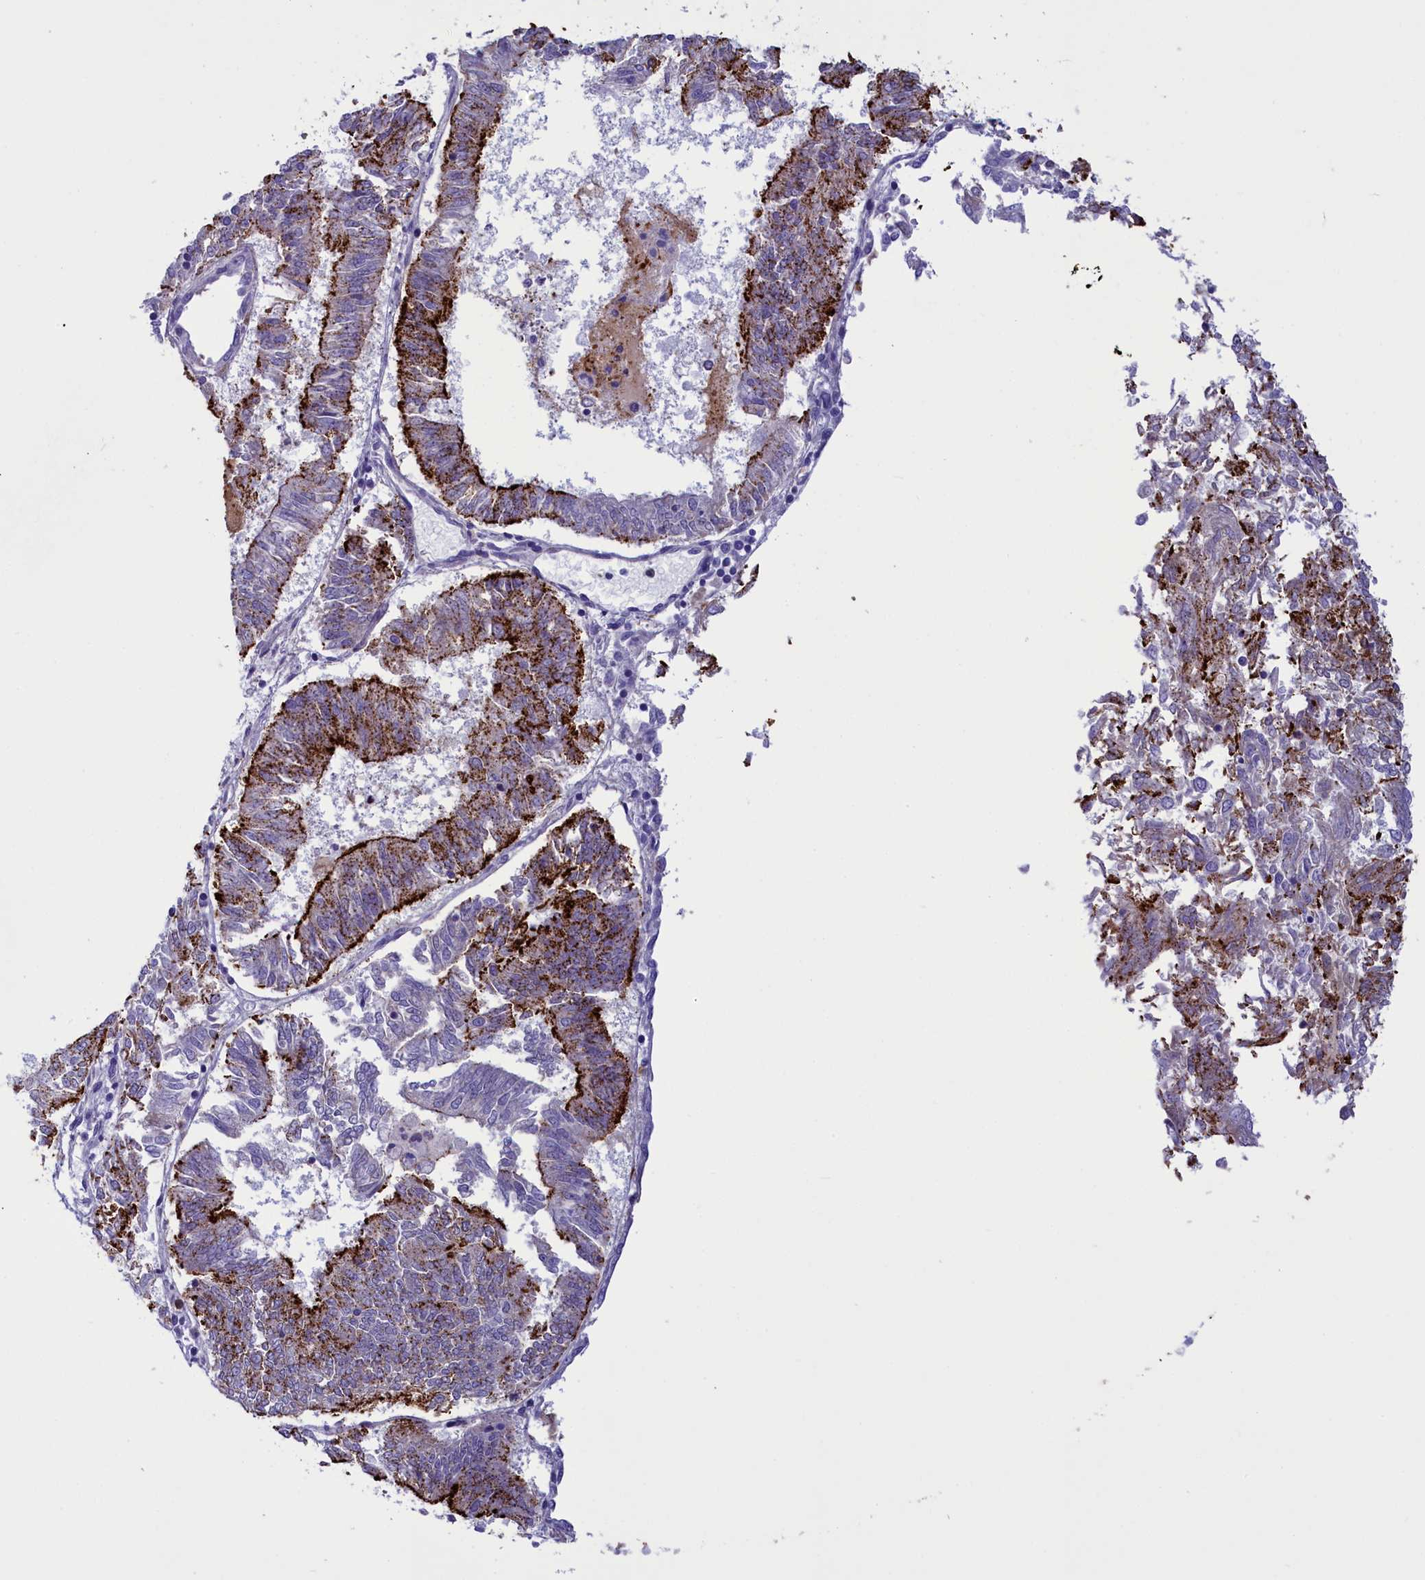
{"staining": {"intensity": "strong", "quantity": "25%-75%", "location": "cytoplasmic/membranous"}, "tissue": "endometrial cancer", "cell_type": "Tumor cells", "image_type": "cancer", "snomed": [{"axis": "morphology", "description": "Adenocarcinoma, NOS"}, {"axis": "topography", "description": "Endometrium"}], "caption": "Strong cytoplasmic/membranous positivity is identified in about 25%-75% of tumor cells in endometrial cancer.", "gene": "LOXL1", "patient": {"sex": "female", "age": 58}}